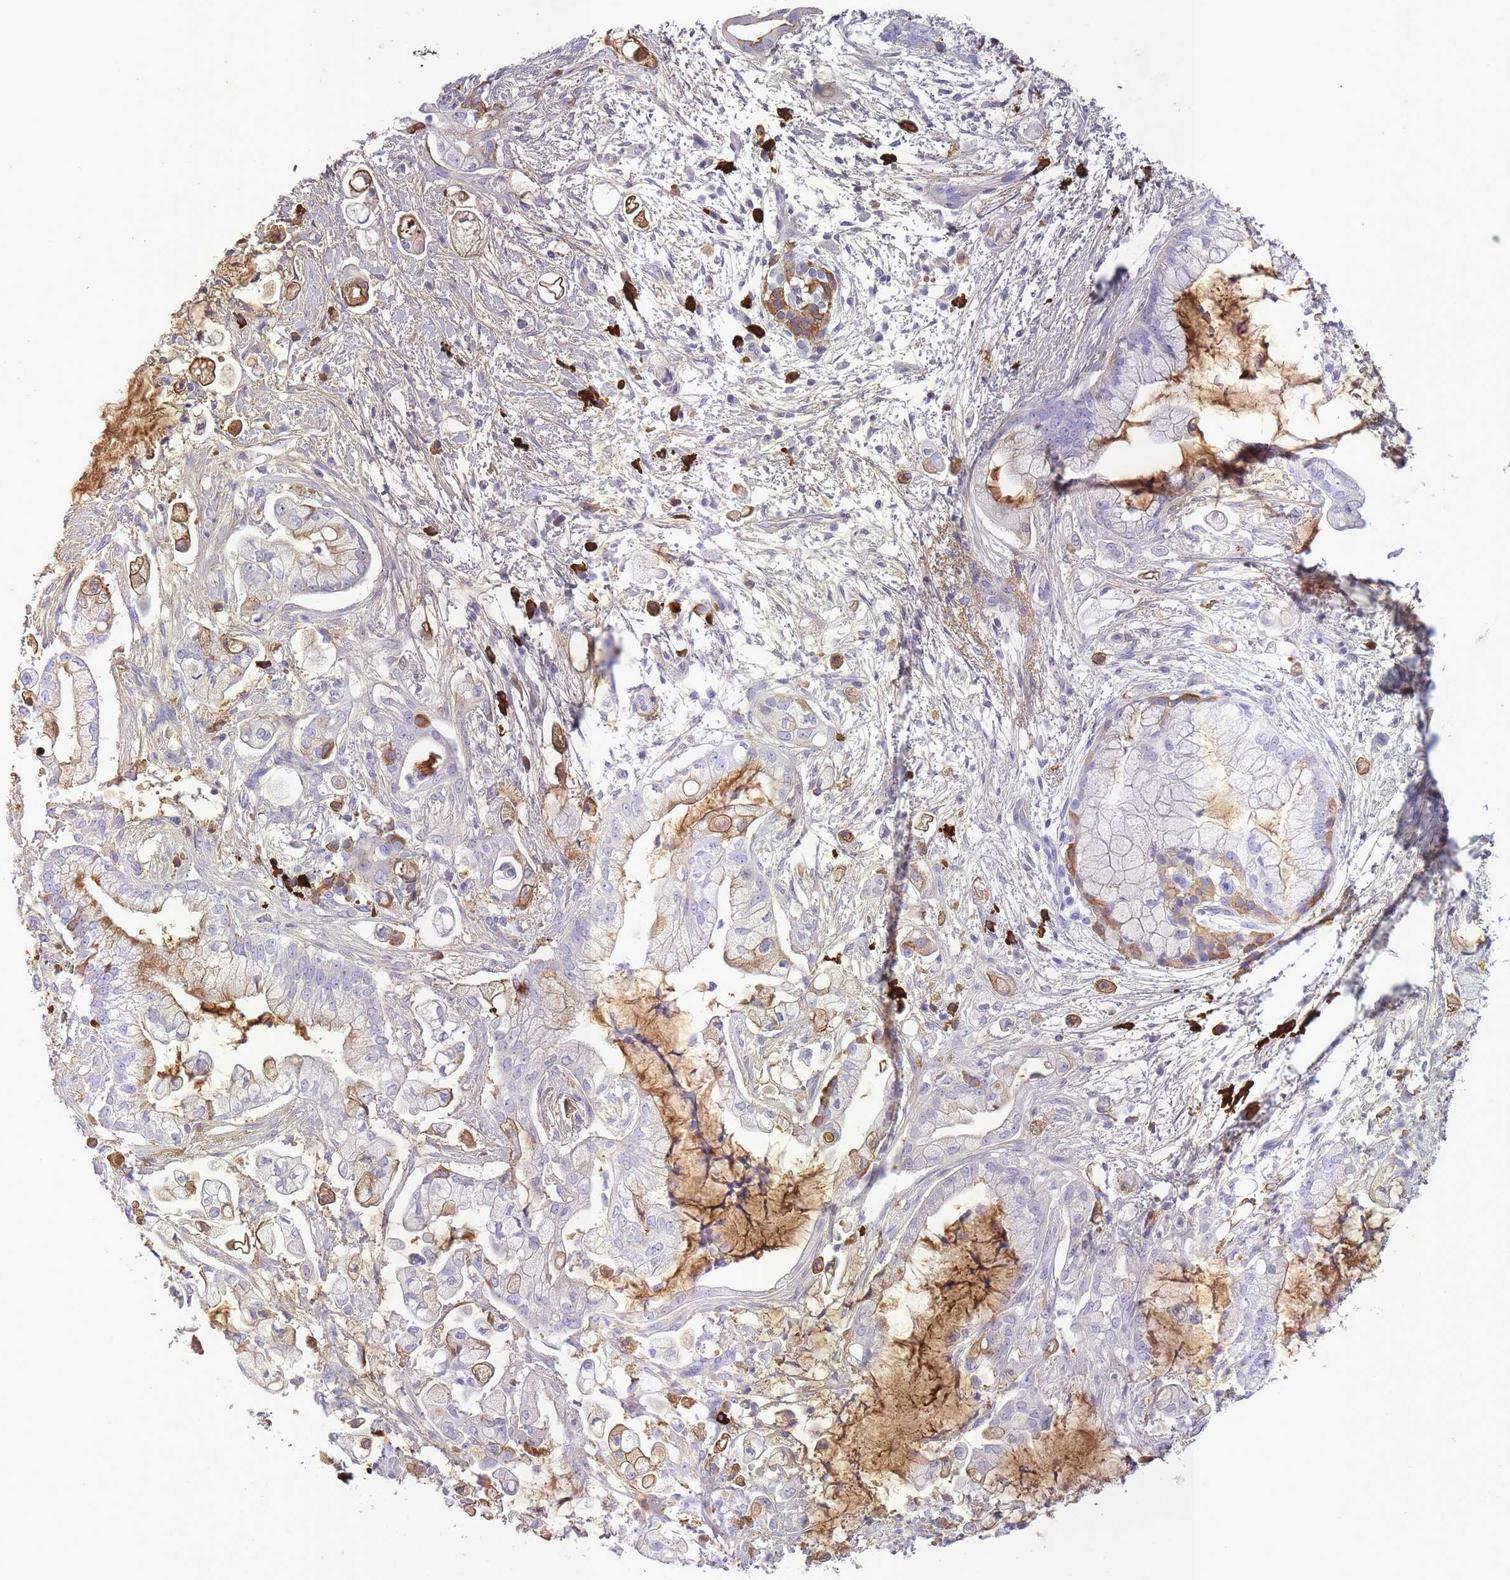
{"staining": {"intensity": "weak", "quantity": "<25%", "location": "cytoplasmic/membranous"}, "tissue": "pancreatic cancer", "cell_type": "Tumor cells", "image_type": "cancer", "snomed": [{"axis": "morphology", "description": "Adenocarcinoma, NOS"}, {"axis": "topography", "description": "Pancreas"}], "caption": "Immunohistochemical staining of human adenocarcinoma (pancreatic) reveals no significant expression in tumor cells.", "gene": "IGKV1D-42", "patient": {"sex": "female", "age": 69}}